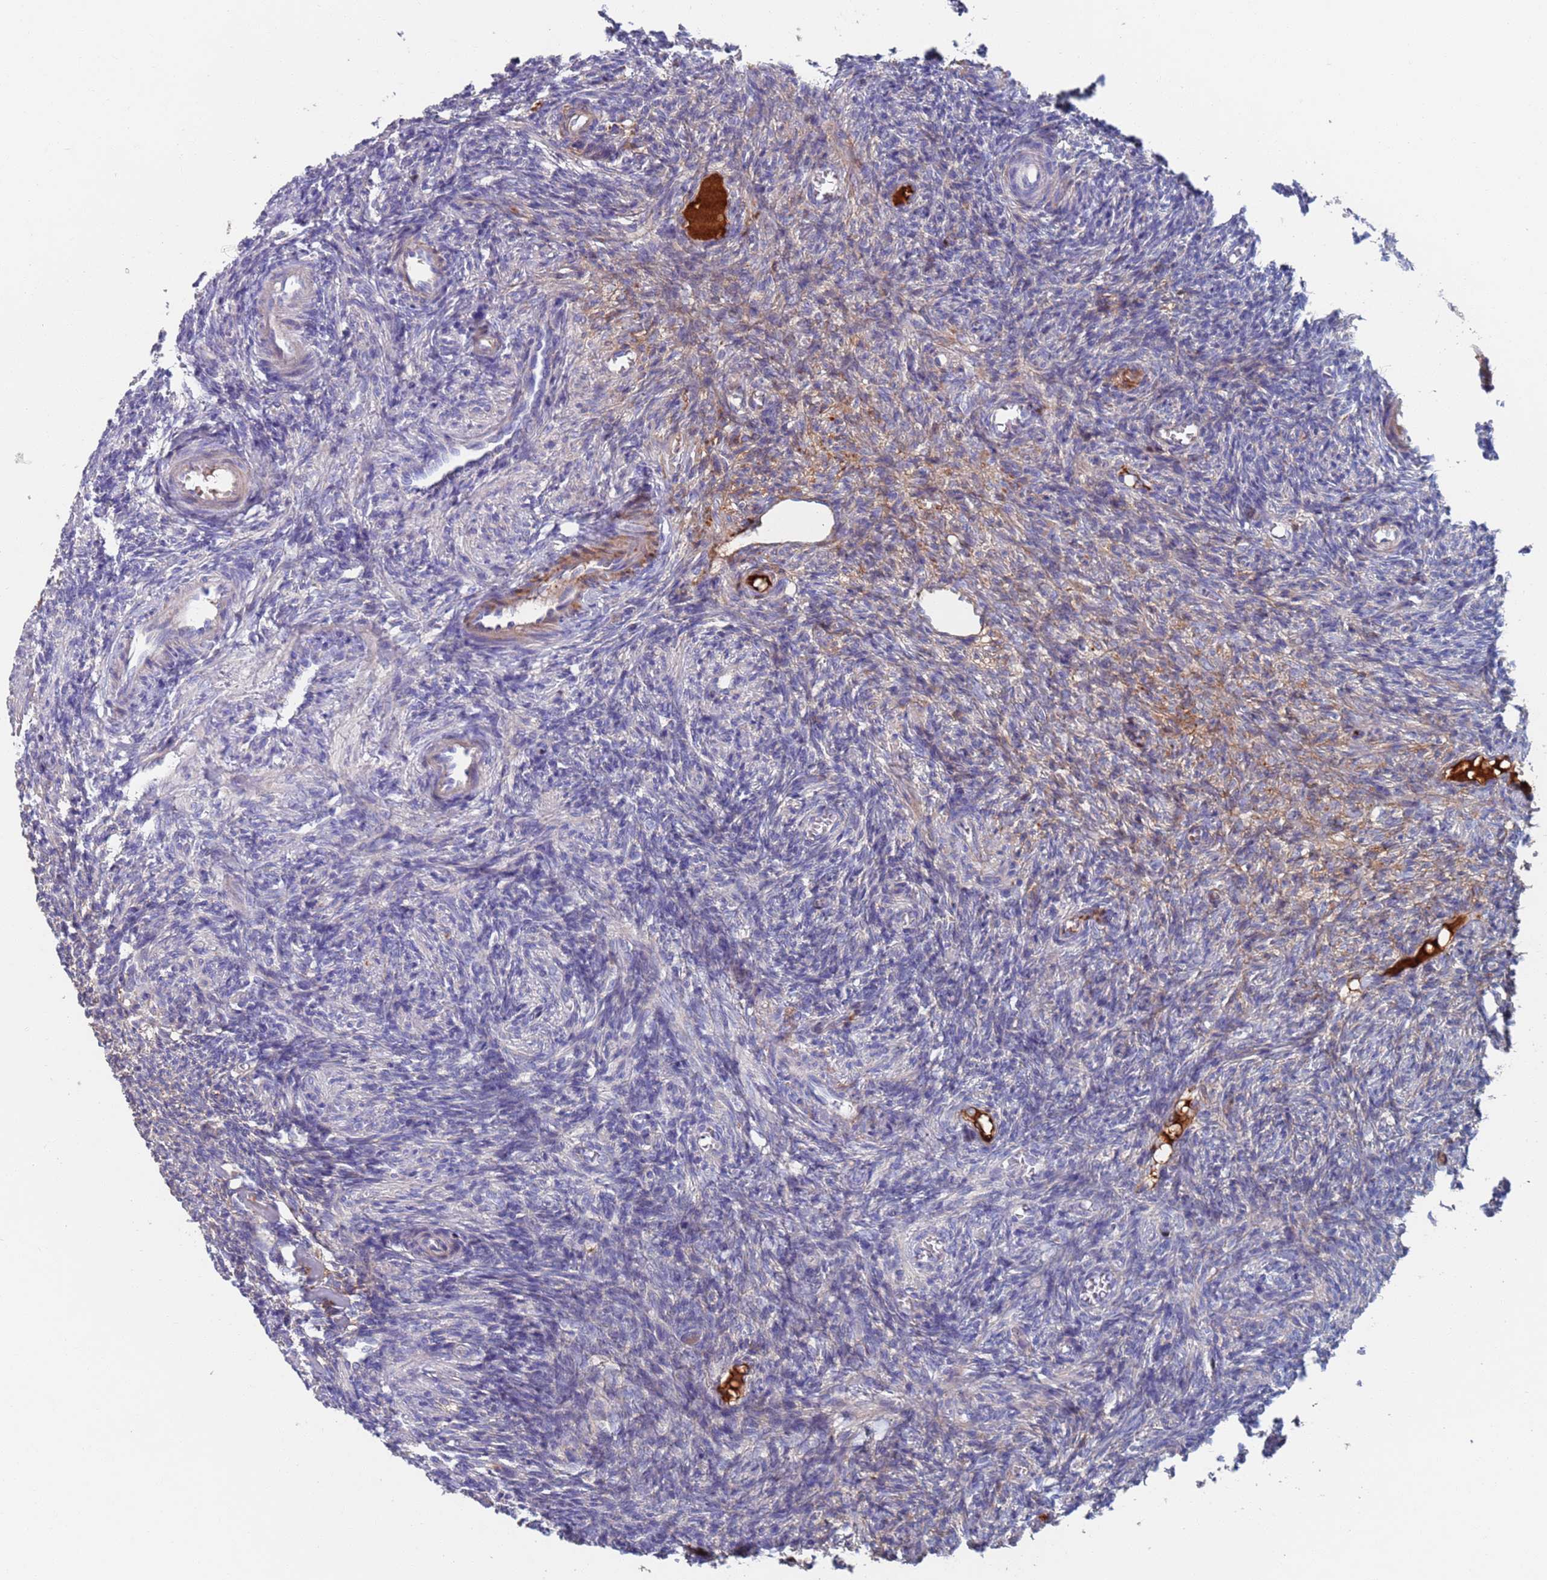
{"staining": {"intensity": "weak", "quantity": "<25%", "location": "cytoplasmic/membranous"}, "tissue": "ovary", "cell_type": "Ovarian stroma cells", "image_type": "normal", "snomed": [{"axis": "morphology", "description": "Normal tissue, NOS"}, {"axis": "topography", "description": "Ovary"}], "caption": "Immunohistochemical staining of unremarkable human ovary demonstrates no significant positivity in ovarian stroma cells. (Stains: DAB (3,3'-diaminobenzidine) immunohistochemistry with hematoxylin counter stain, Microscopy: brightfield microscopy at high magnification).", "gene": "MRPL22", "patient": {"sex": "female", "age": 27}}